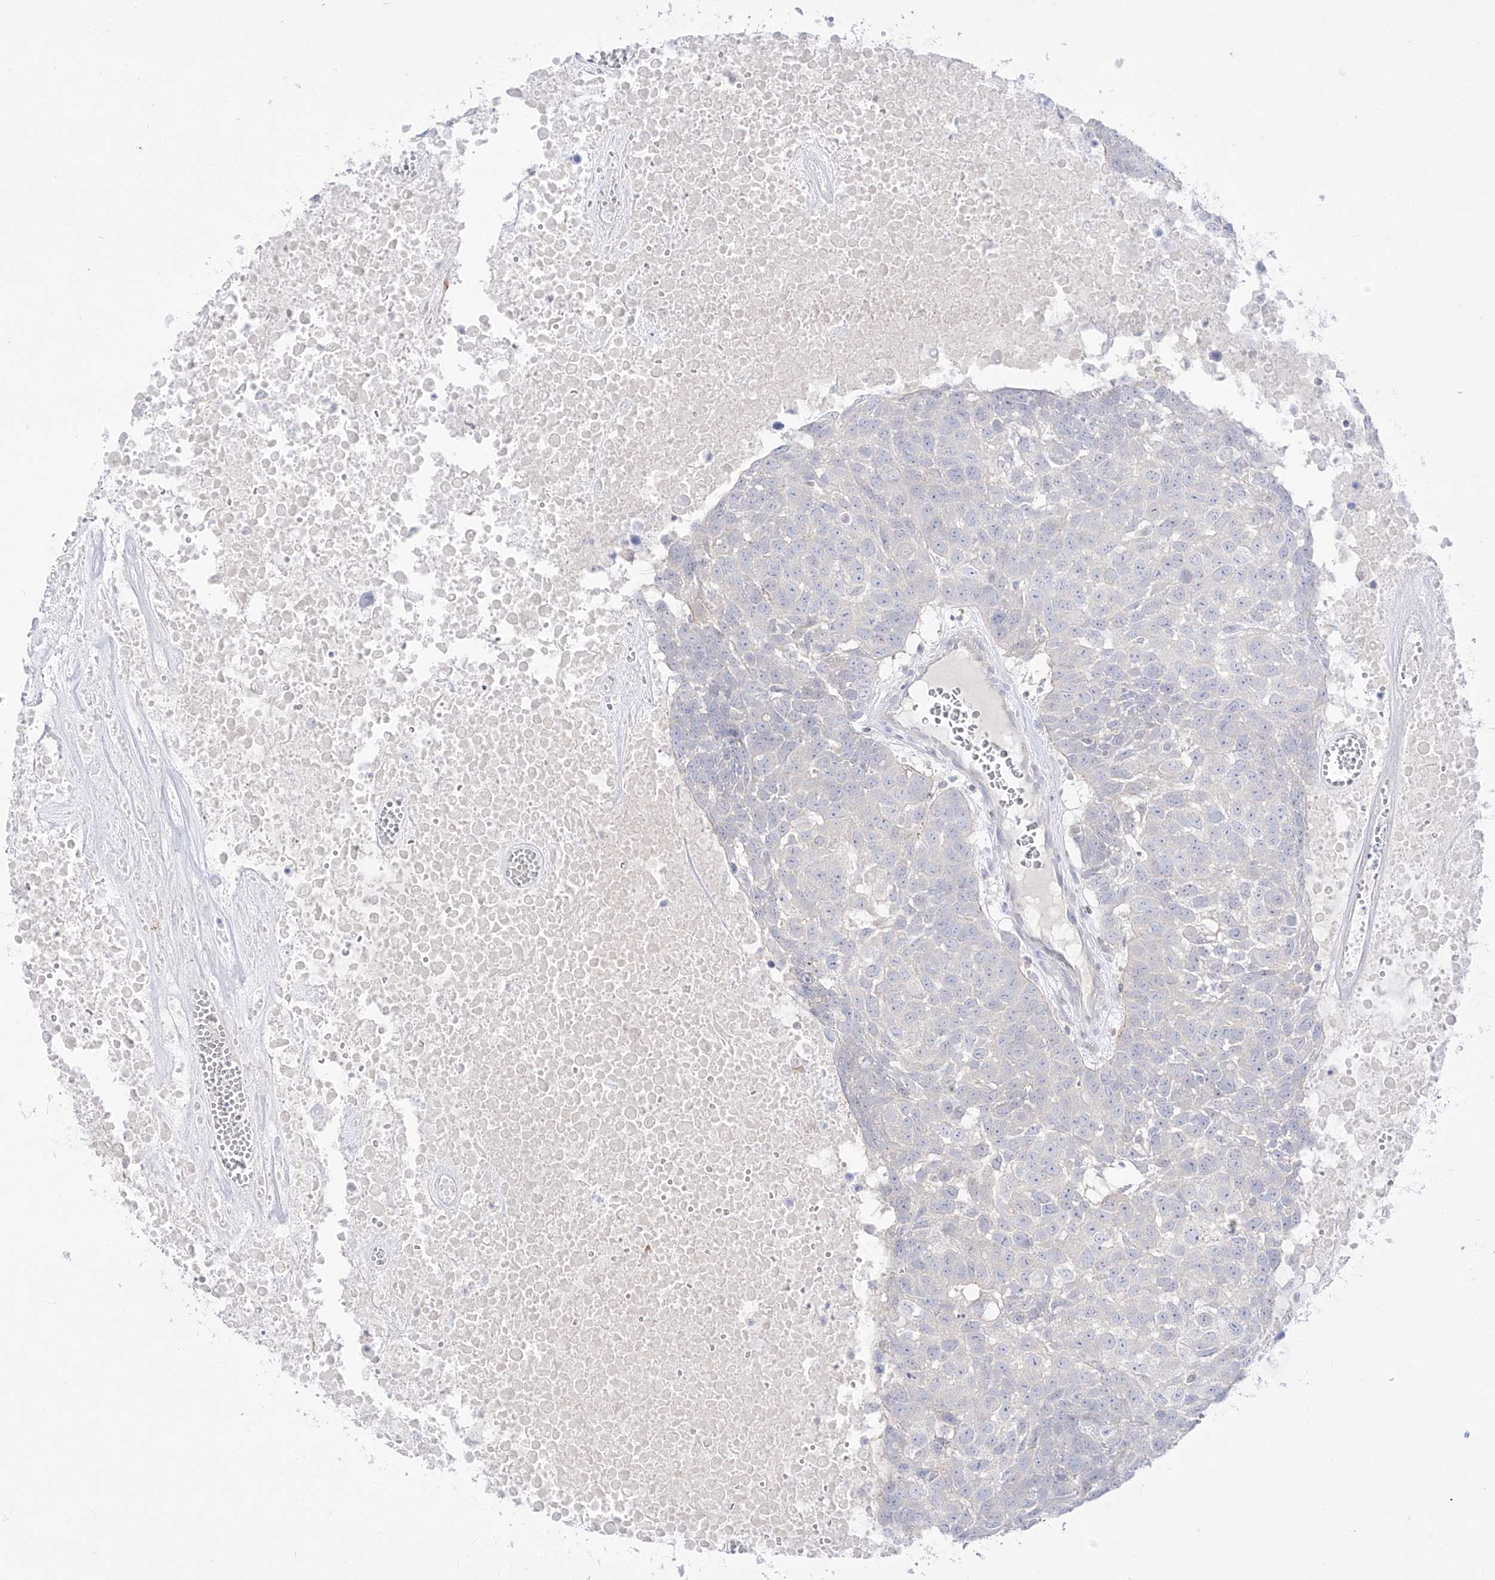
{"staining": {"intensity": "negative", "quantity": "none", "location": "none"}, "tissue": "head and neck cancer", "cell_type": "Tumor cells", "image_type": "cancer", "snomed": [{"axis": "morphology", "description": "Squamous cell carcinoma, NOS"}, {"axis": "topography", "description": "Head-Neck"}], "caption": "This photomicrograph is of head and neck cancer stained with immunohistochemistry to label a protein in brown with the nuclei are counter-stained blue. There is no positivity in tumor cells.", "gene": "DMKN", "patient": {"sex": "male", "age": 66}}